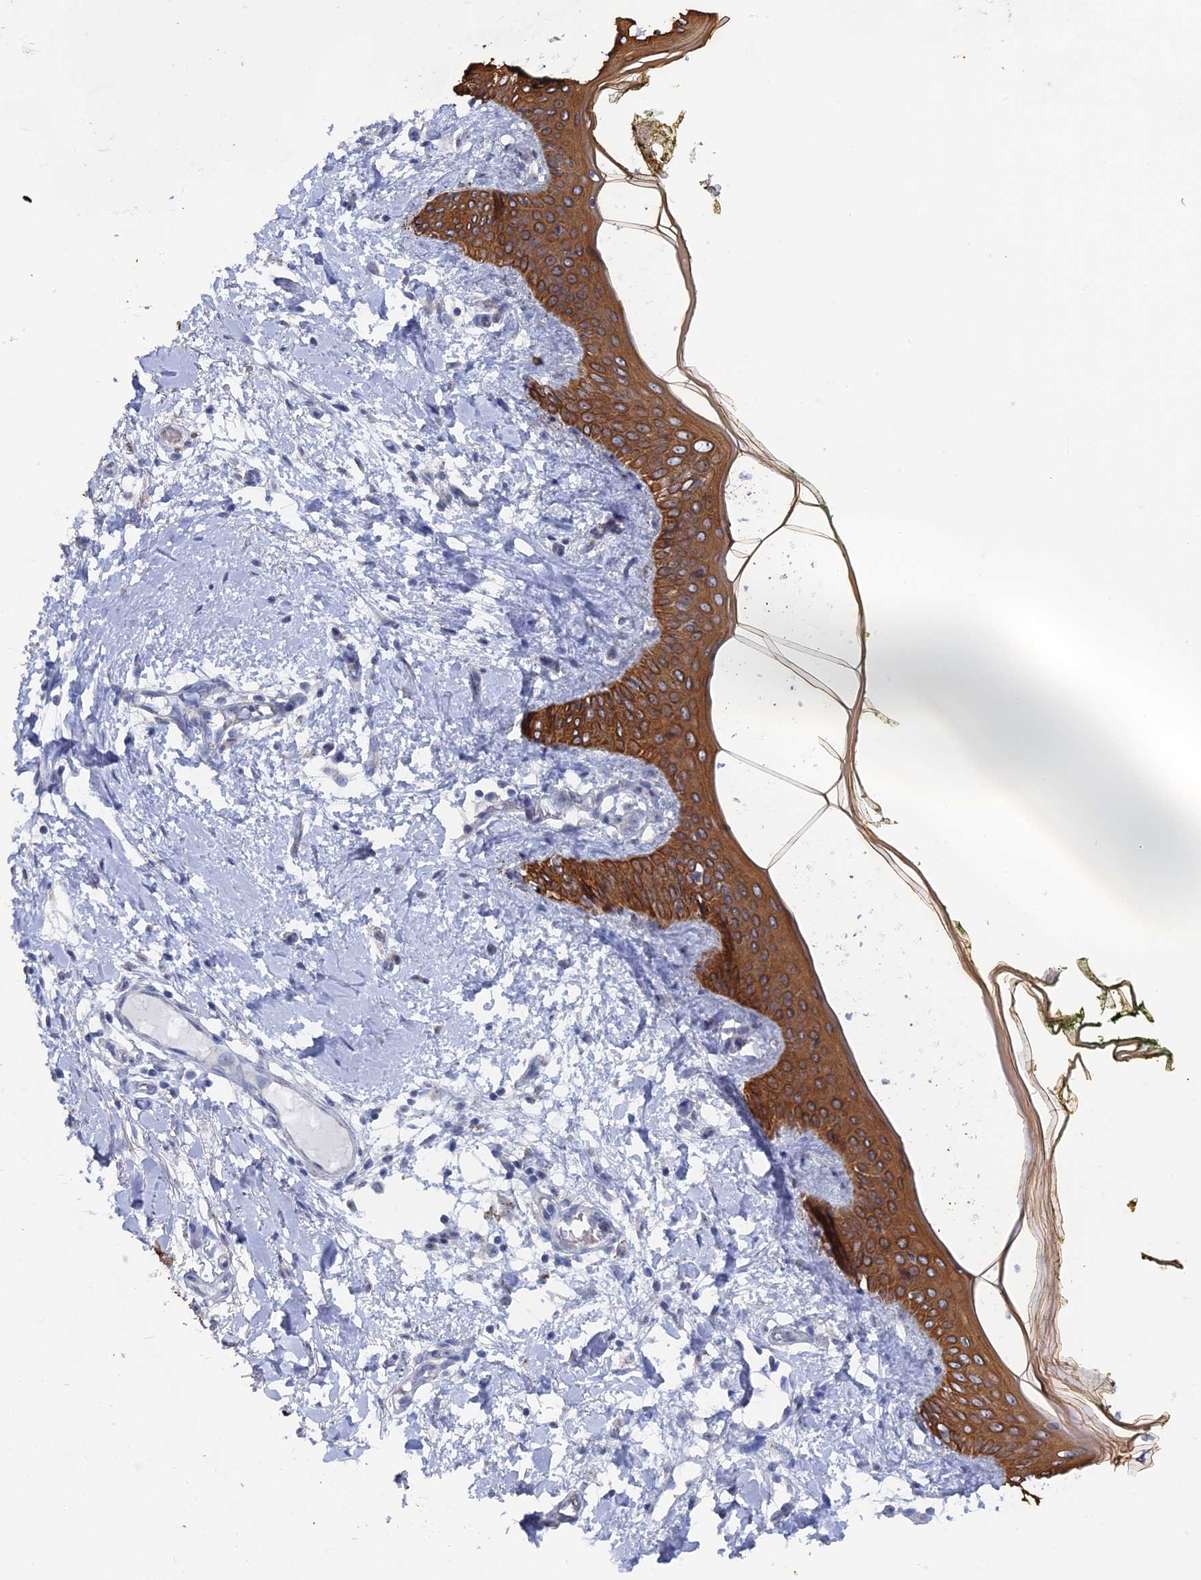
{"staining": {"intensity": "negative", "quantity": "none", "location": "none"}, "tissue": "skin", "cell_type": "Fibroblasts", "image_type": "normal", "snomed": [{"axis": "morphology", "description": "Normal tissue, NOS"}, {"axis": "topography", "description": "Skin"}], "caption": "This is a histopathology image of immunohistochemistry staining of normal skin, which shows no positivity in fibroblasts.", "gene": "SRFBP1", "patient": {"sex": "female", "age": 34}}